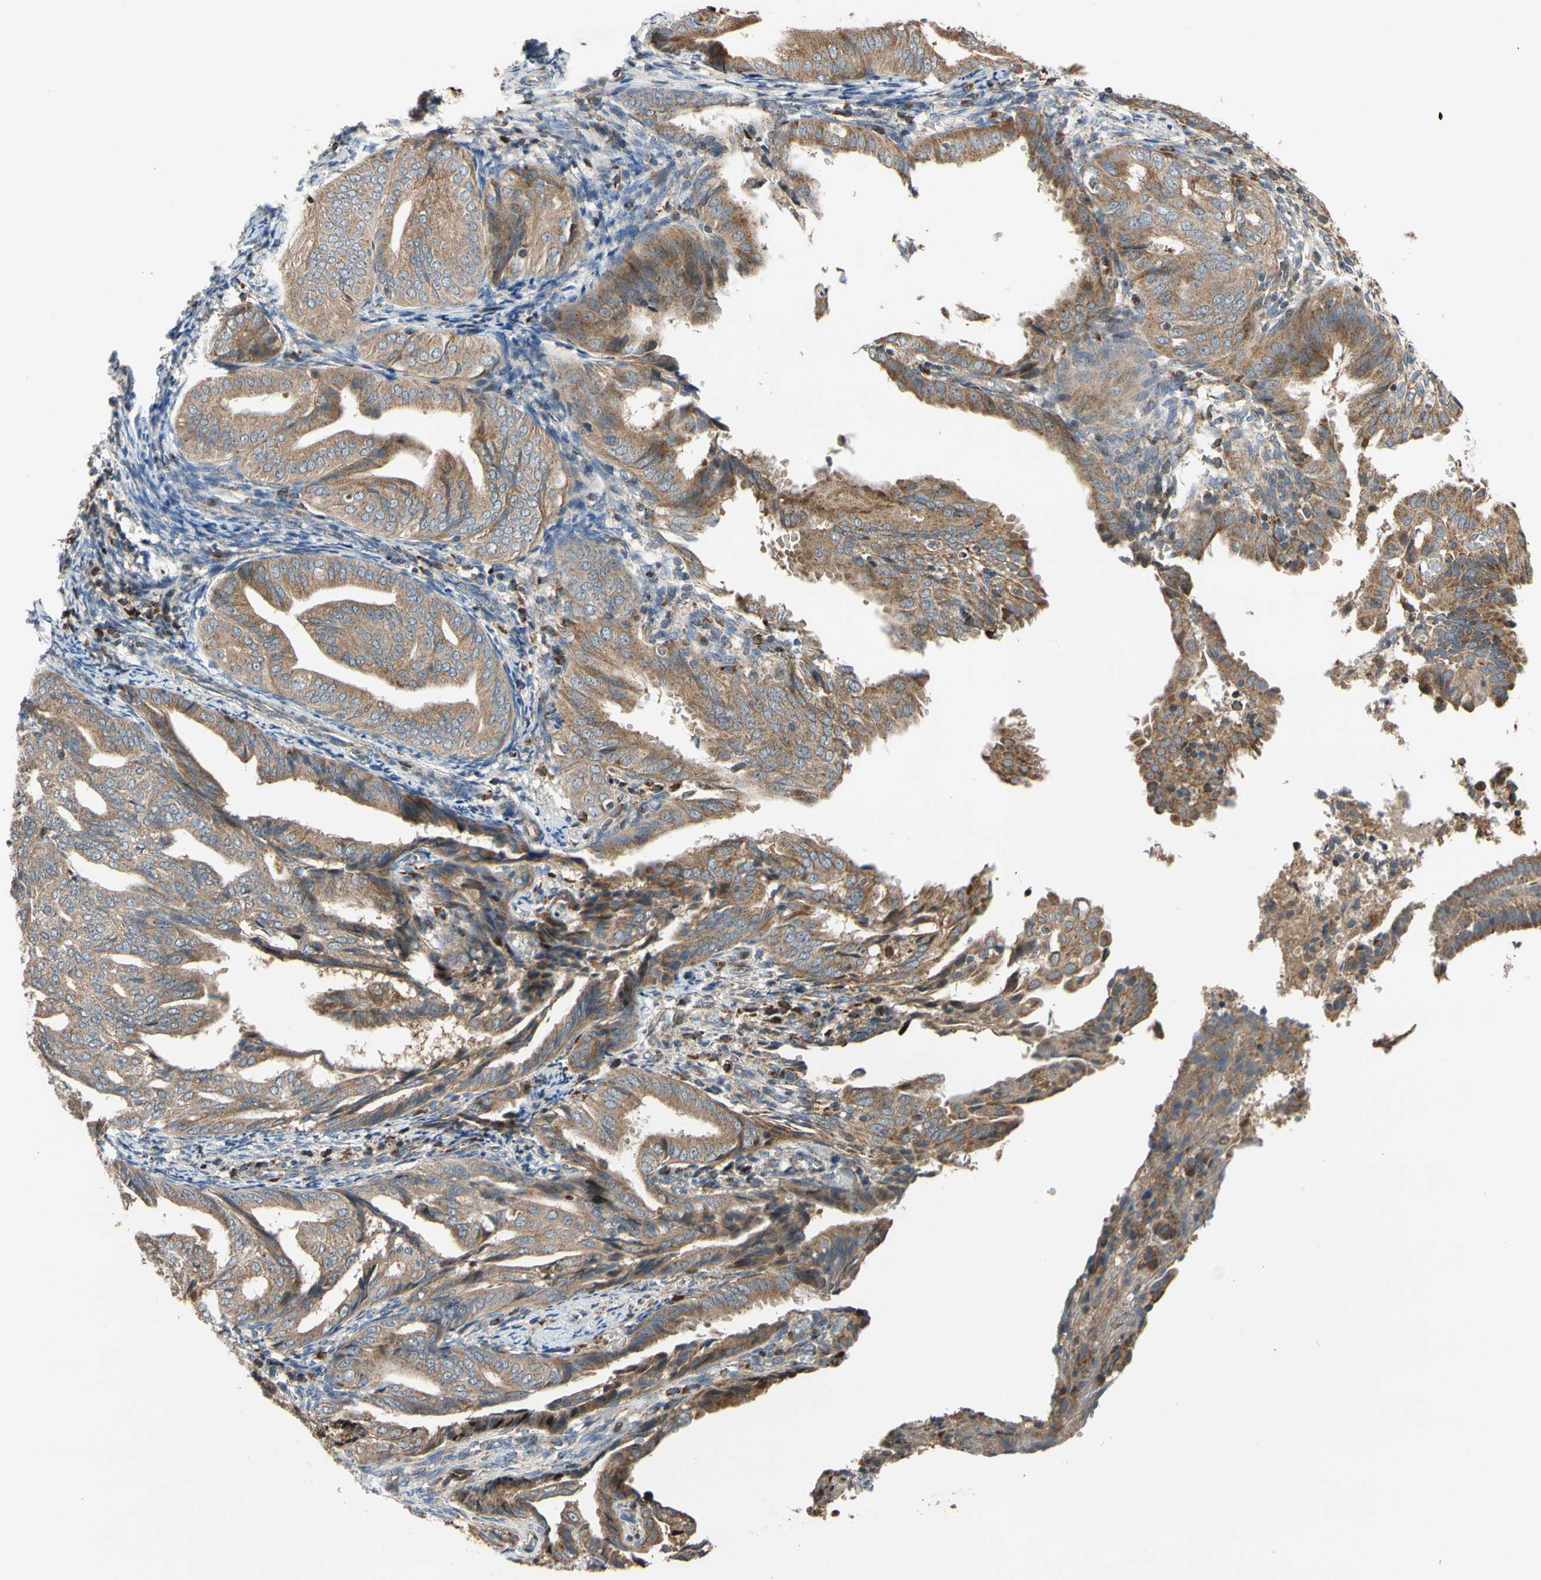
{"staining": {"intensity": "moderate", "quantity": ">75%", "location": "cytoplasmic/membranous"}, "tissue": "endometrial cancer", "cell_type": "Tumor cells", "image_type": "cancer", "snomed": [{"axis": "morphology", "description": "Adenocarcinoma, NOS"}, {"axis": "topography", "description": "Endometrium"}], "caption": "Human endometrial cancer (adenocarcinoma) stained with a protein marker exhibits moderate staining in tumor cells.", "gene": "IP6K2", "patient": {"sex": "female", "age": 58}}